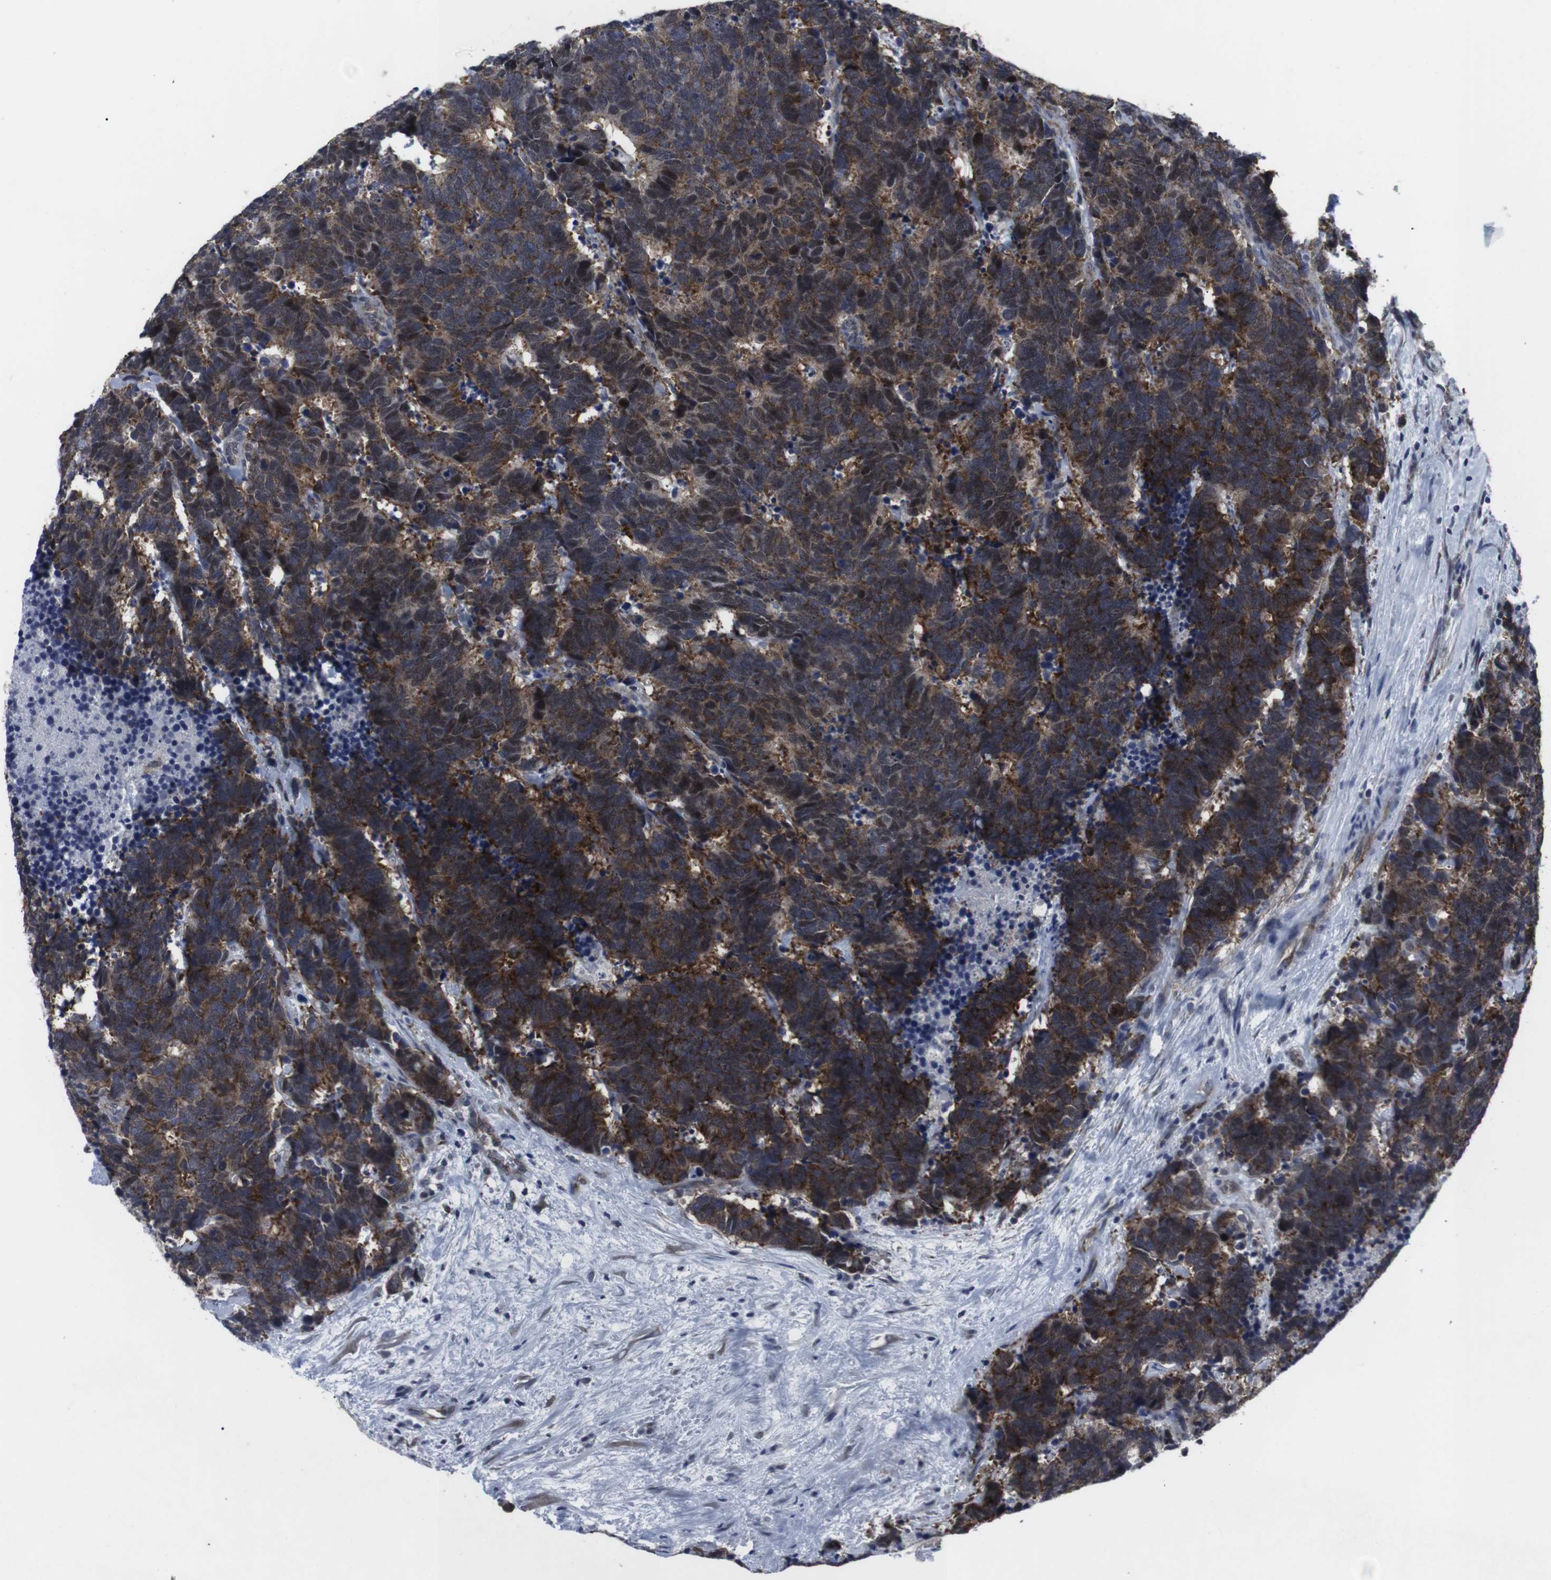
{"staining": {"intensity": "moderate", "quantity": ">75%", "location": "cytoplasmic/membranous"}, "tissue": "carcinoid", "cell_type": "Tumor cells", "image_type": "cancer", "snomed": [{"axis": "morphology", "description": "Carcinoma, NOS"}, {"axis": "morphology", "description": "Carcinoid, malignant, NOS"}, {"axis": "topography", "description": "Urinary bladder"}], "caption": "High-power microscopy captured an IHC micrograph of malignant carcinoid, revealing moderate cytoplasmic/membranous positivity in approximately >75% of tumor cells.", "gene": "GEMIN2", "patient": {"sex": "male", "age": 57}}